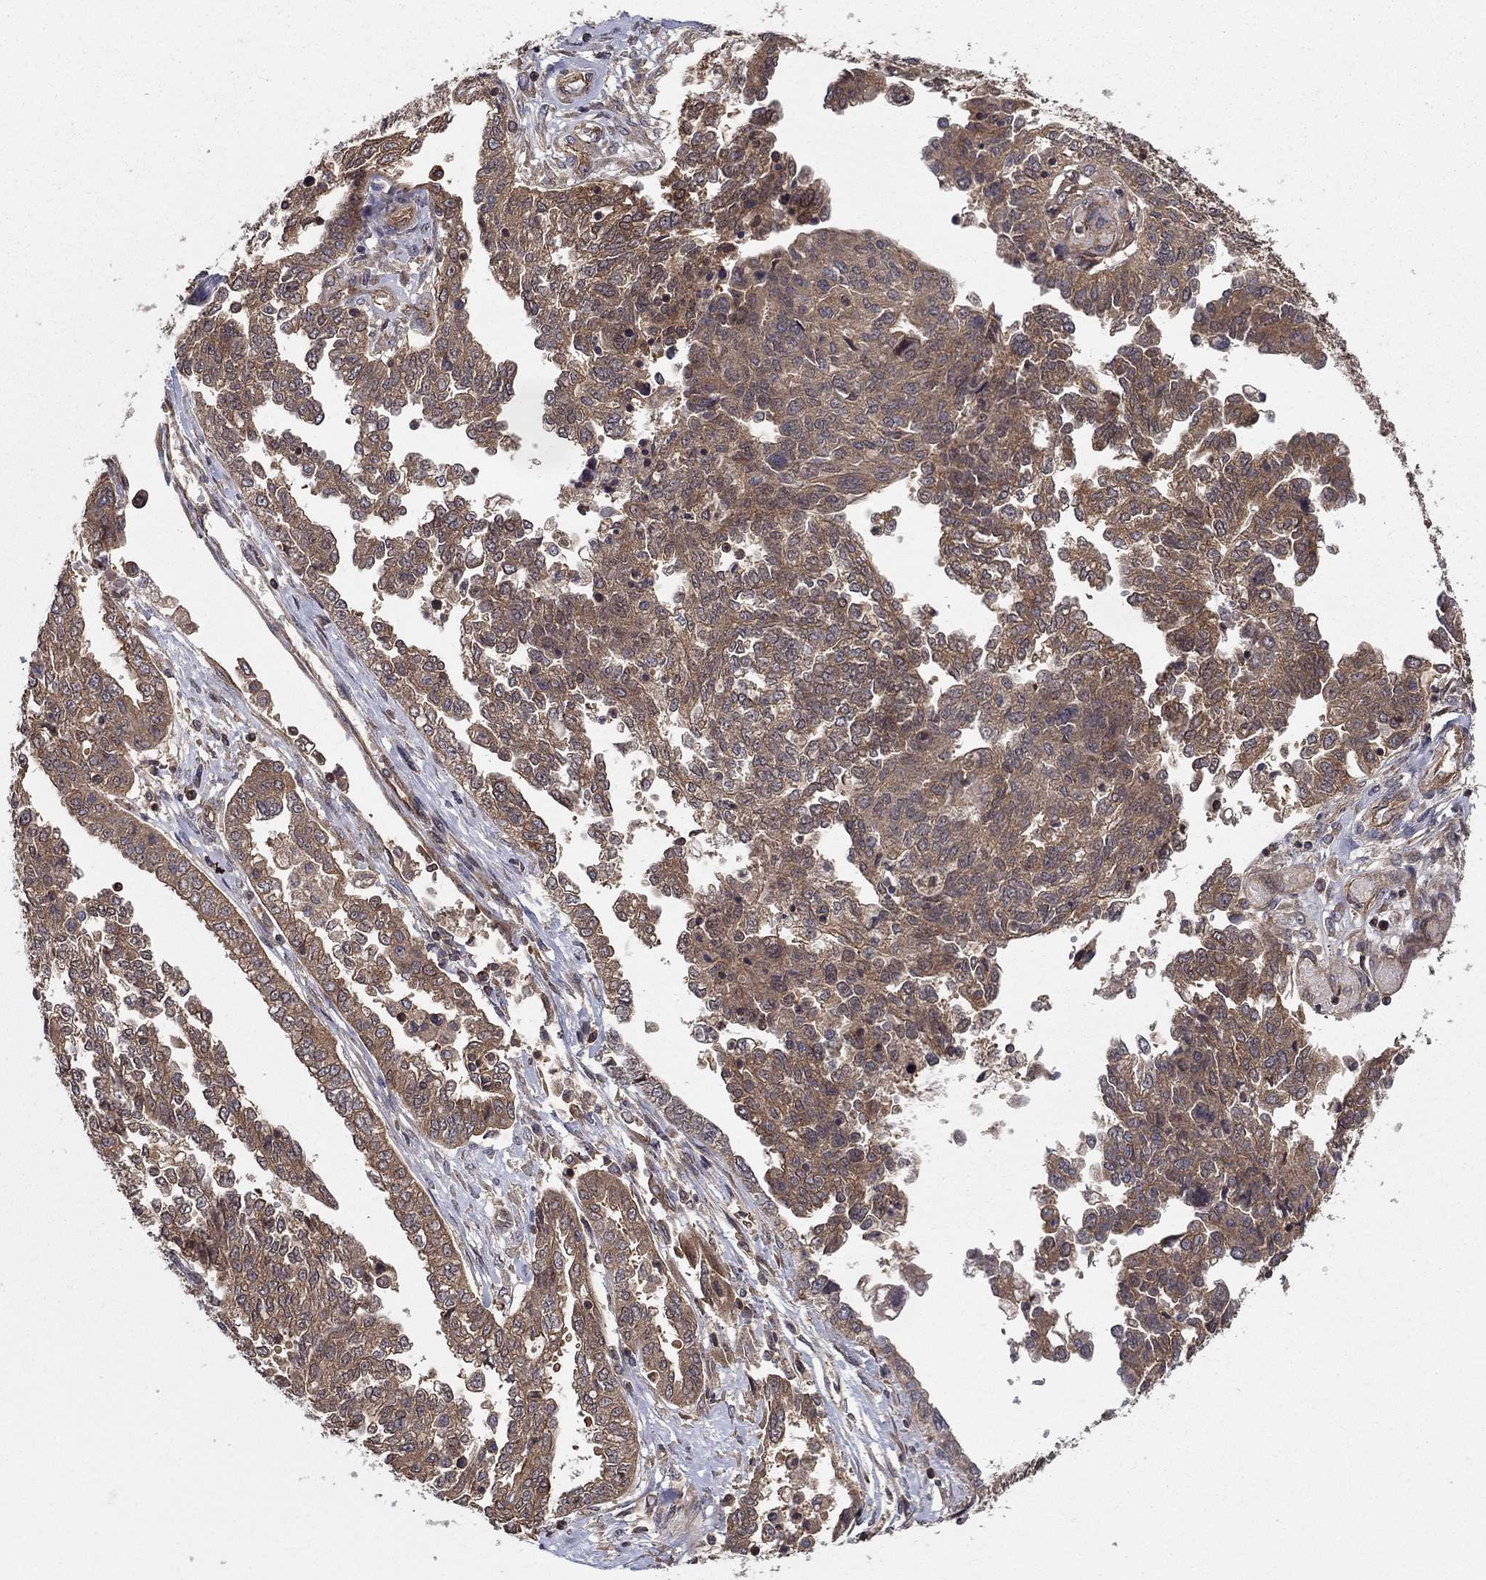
{"staining": {"intensity": "moderate", "quantity": ">75%", "location": "cytoplasmic/membranous"}, "tissue": "ovarian cancer", "cell_type": "Tumor cells", "image_type": "cancer", "snomed": [{"axis": "morphology", "description": "Cystadenocarcinoma, serous, NOS"}, {"axis": "topography", "description": "Ovary"}], "caption": "Ovarian cancer (serous cystadenocarcinoma) stained with DAB IHC demonstrates medium levels of moderate cytoplasmic/membranous positivity in about >75% of tumor cells. (Stains: DAB (3,3'-diaminobenzidine) in brown, nuclei in blue, Microscopy: brightfield microscopy at high magnification).", "gene": "BMERB1", "patient": {"sex": "female", "age": 67}}